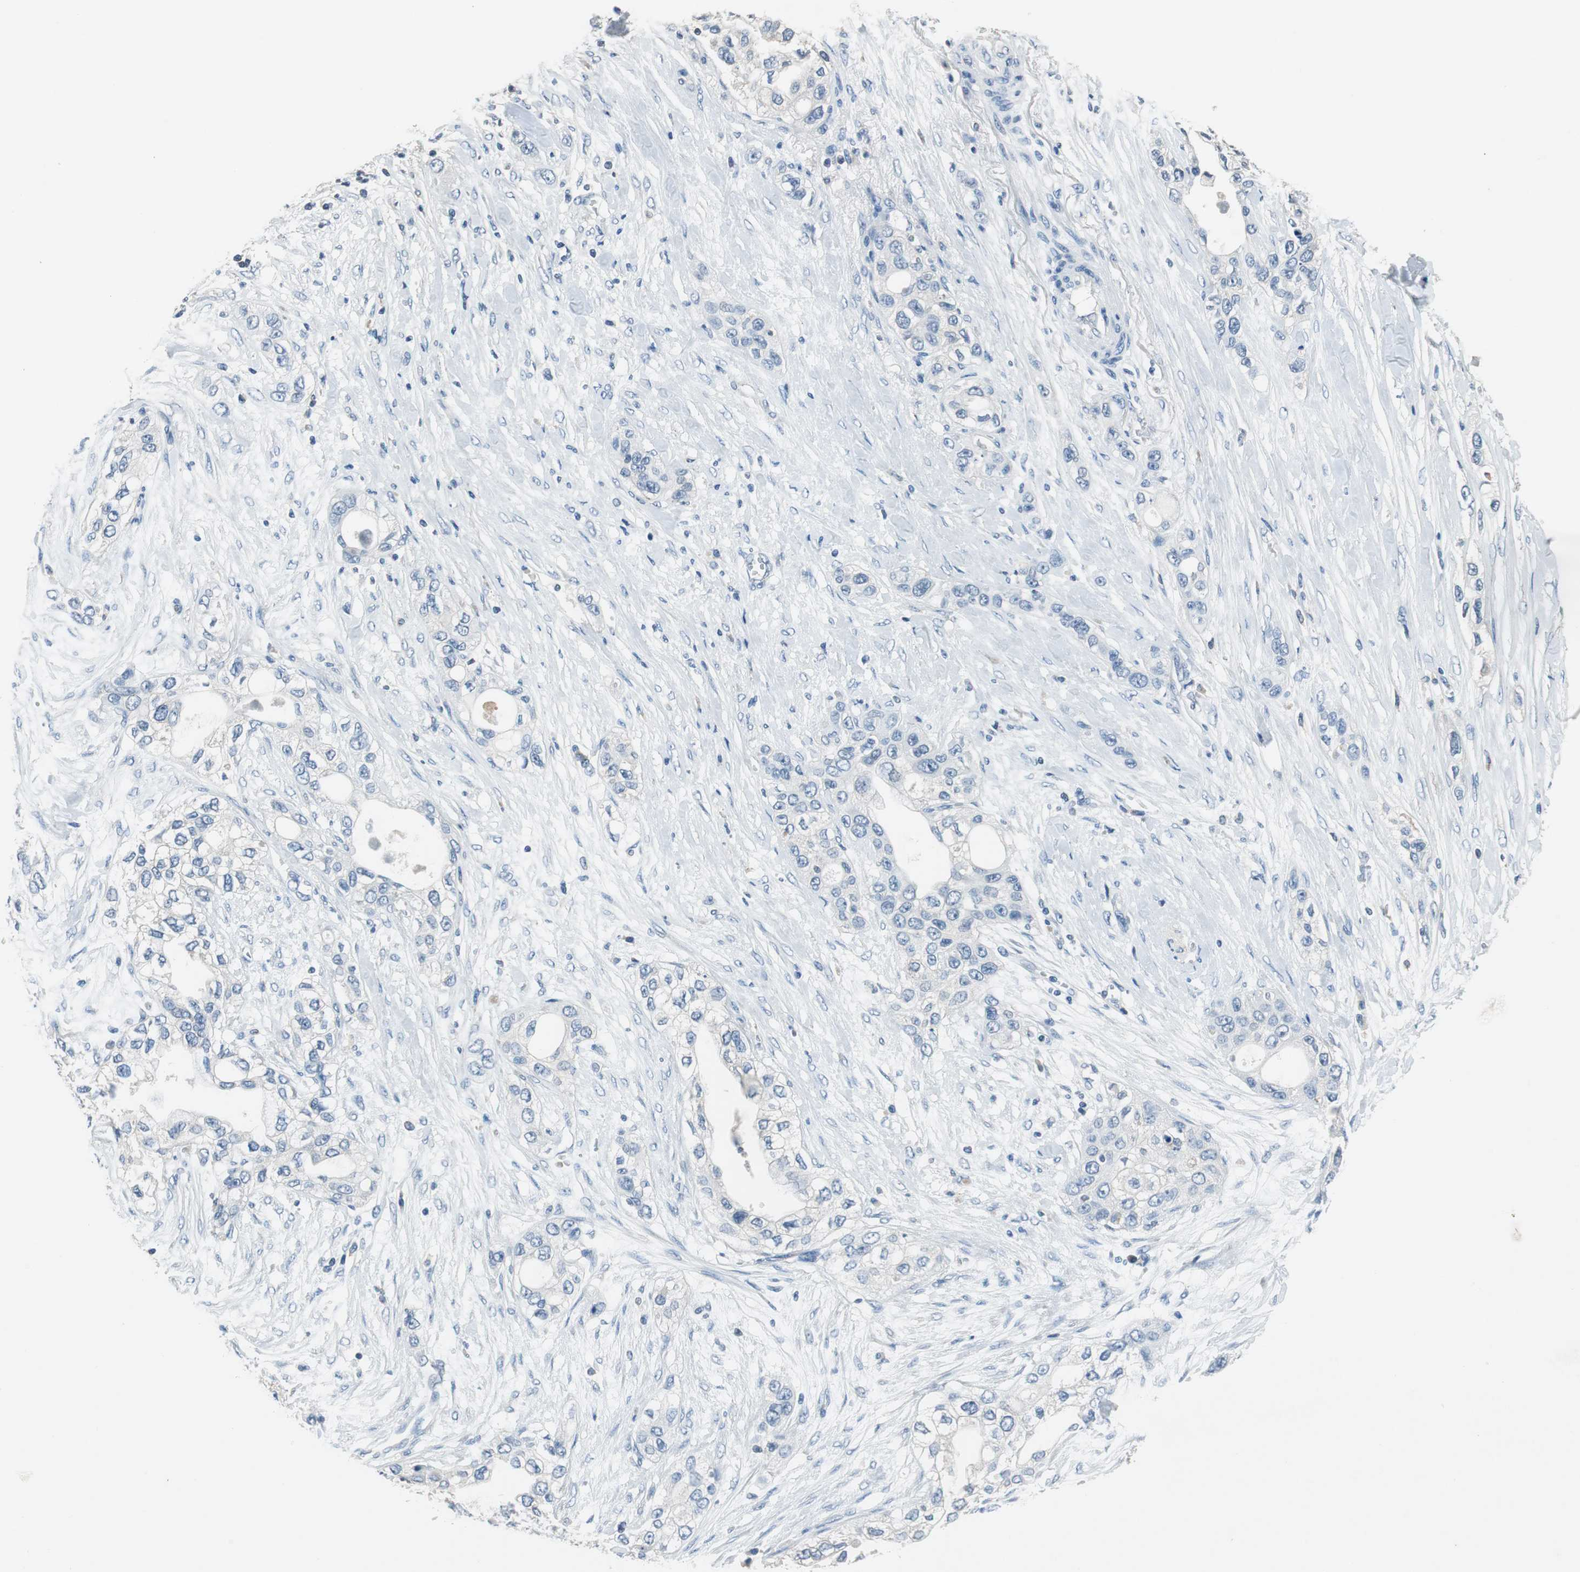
{"staining": {"intensity": "negative", "quantity": "none", "location": "none"}, "tissue": "pancreatic cancer", "cell_type": "Tumor cells", "image_type": "cancer", "snomed": [{"axis": "morphology", "description": "Adenocarcinoma, NOS"}, {"axis": "topography", "description": "Pancreas"}], "caption": "Tumor cells show no significant protein expression in pancreatic adenocarcinoma.", "gene": "PRKCA", "patient": {"sex": "female", "age": 70}}